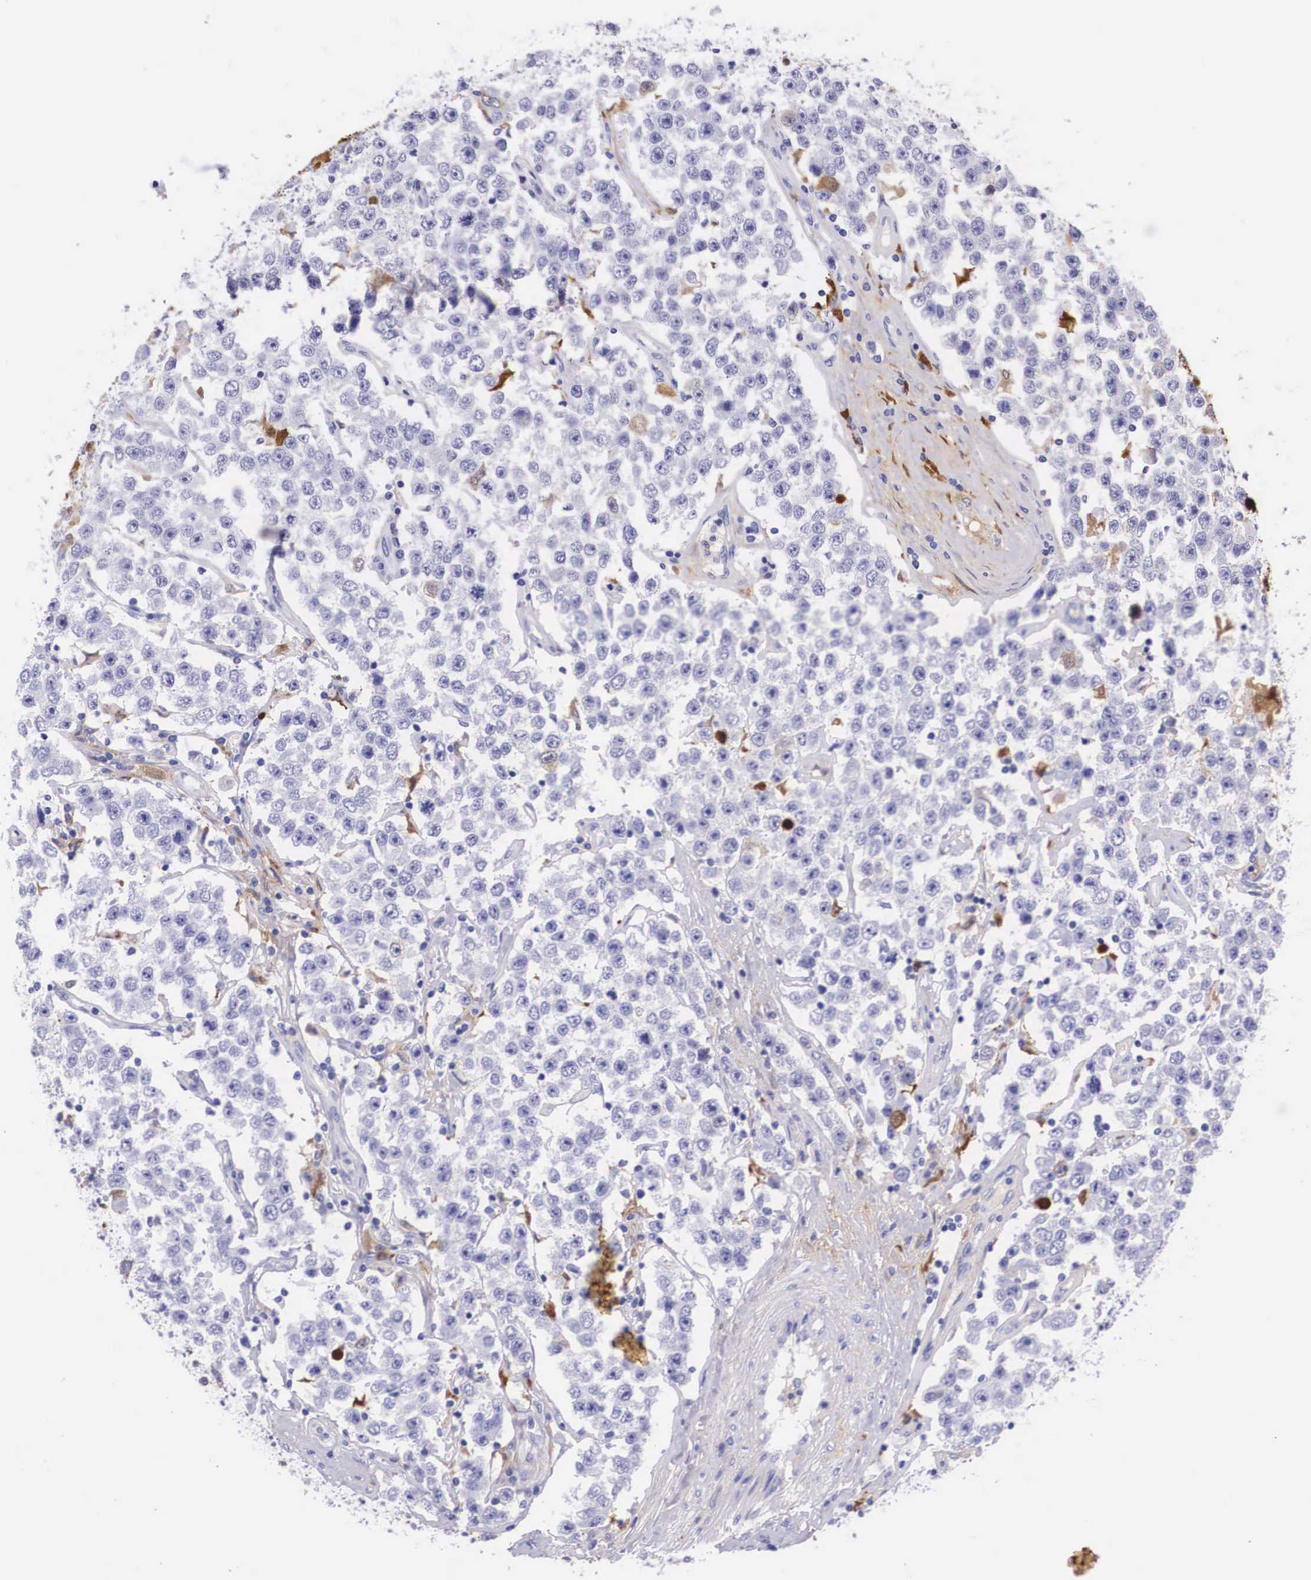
{"staining": {"intensity": "negative", "quantity": "none", "location": "none"}, "tissue": "testis cancer", "cell_type": "Tumor cells", "image_type": "cancer", "snomed": [{"axis": "morphology", "description": "Seminoma, NOS"}, {"axis": "topography", "description": "Testis"}], "caption": "DAB (3,3'-diaminobenzidine) immunohistochemical staining of testis cancer reveals no significant positivity in tumor cells.", "gene": "PLG", "patient": {"sex": "male", "age": 52}}